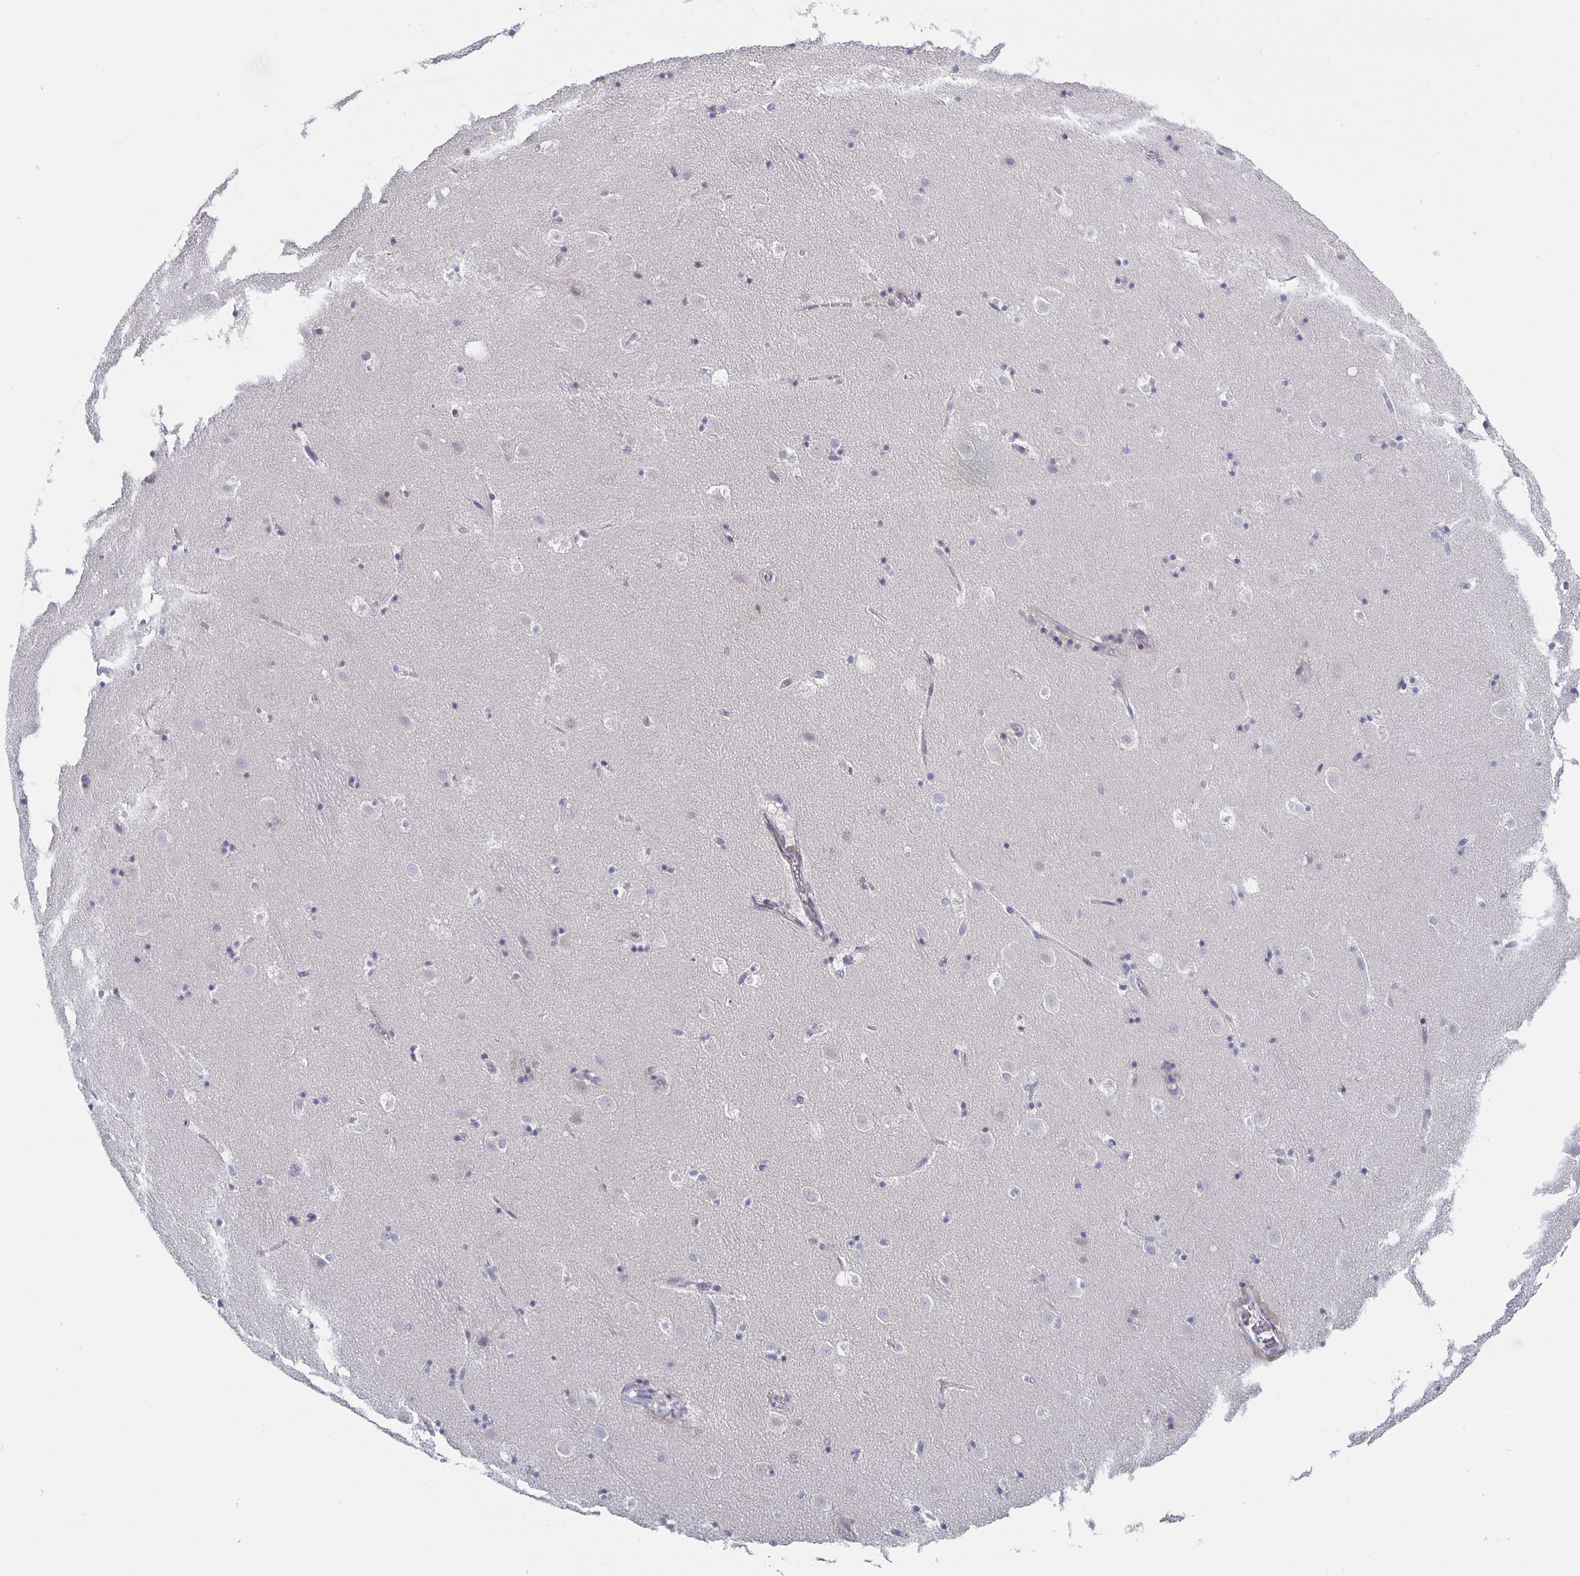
{"staining": {"intensity": "negative", "quantity": "none", "location": "none"}, "tissue": "caudate", "cell_type": "Glial cells", "image_type": "normal", "snomed": [{"axis": "morphology", "description": "Normal tissue, NOS"}, {"axis": "topography", "description": "Lateral ventricle wall"}], "caption": "IHC micrograph of normal caudate: human caudate stained with DAB (3,3'-diaminobenzidine) displays no significant protein staining in glial cells.", "gene": "GDF15", "patient": {"sex": "male", "age": 37}}